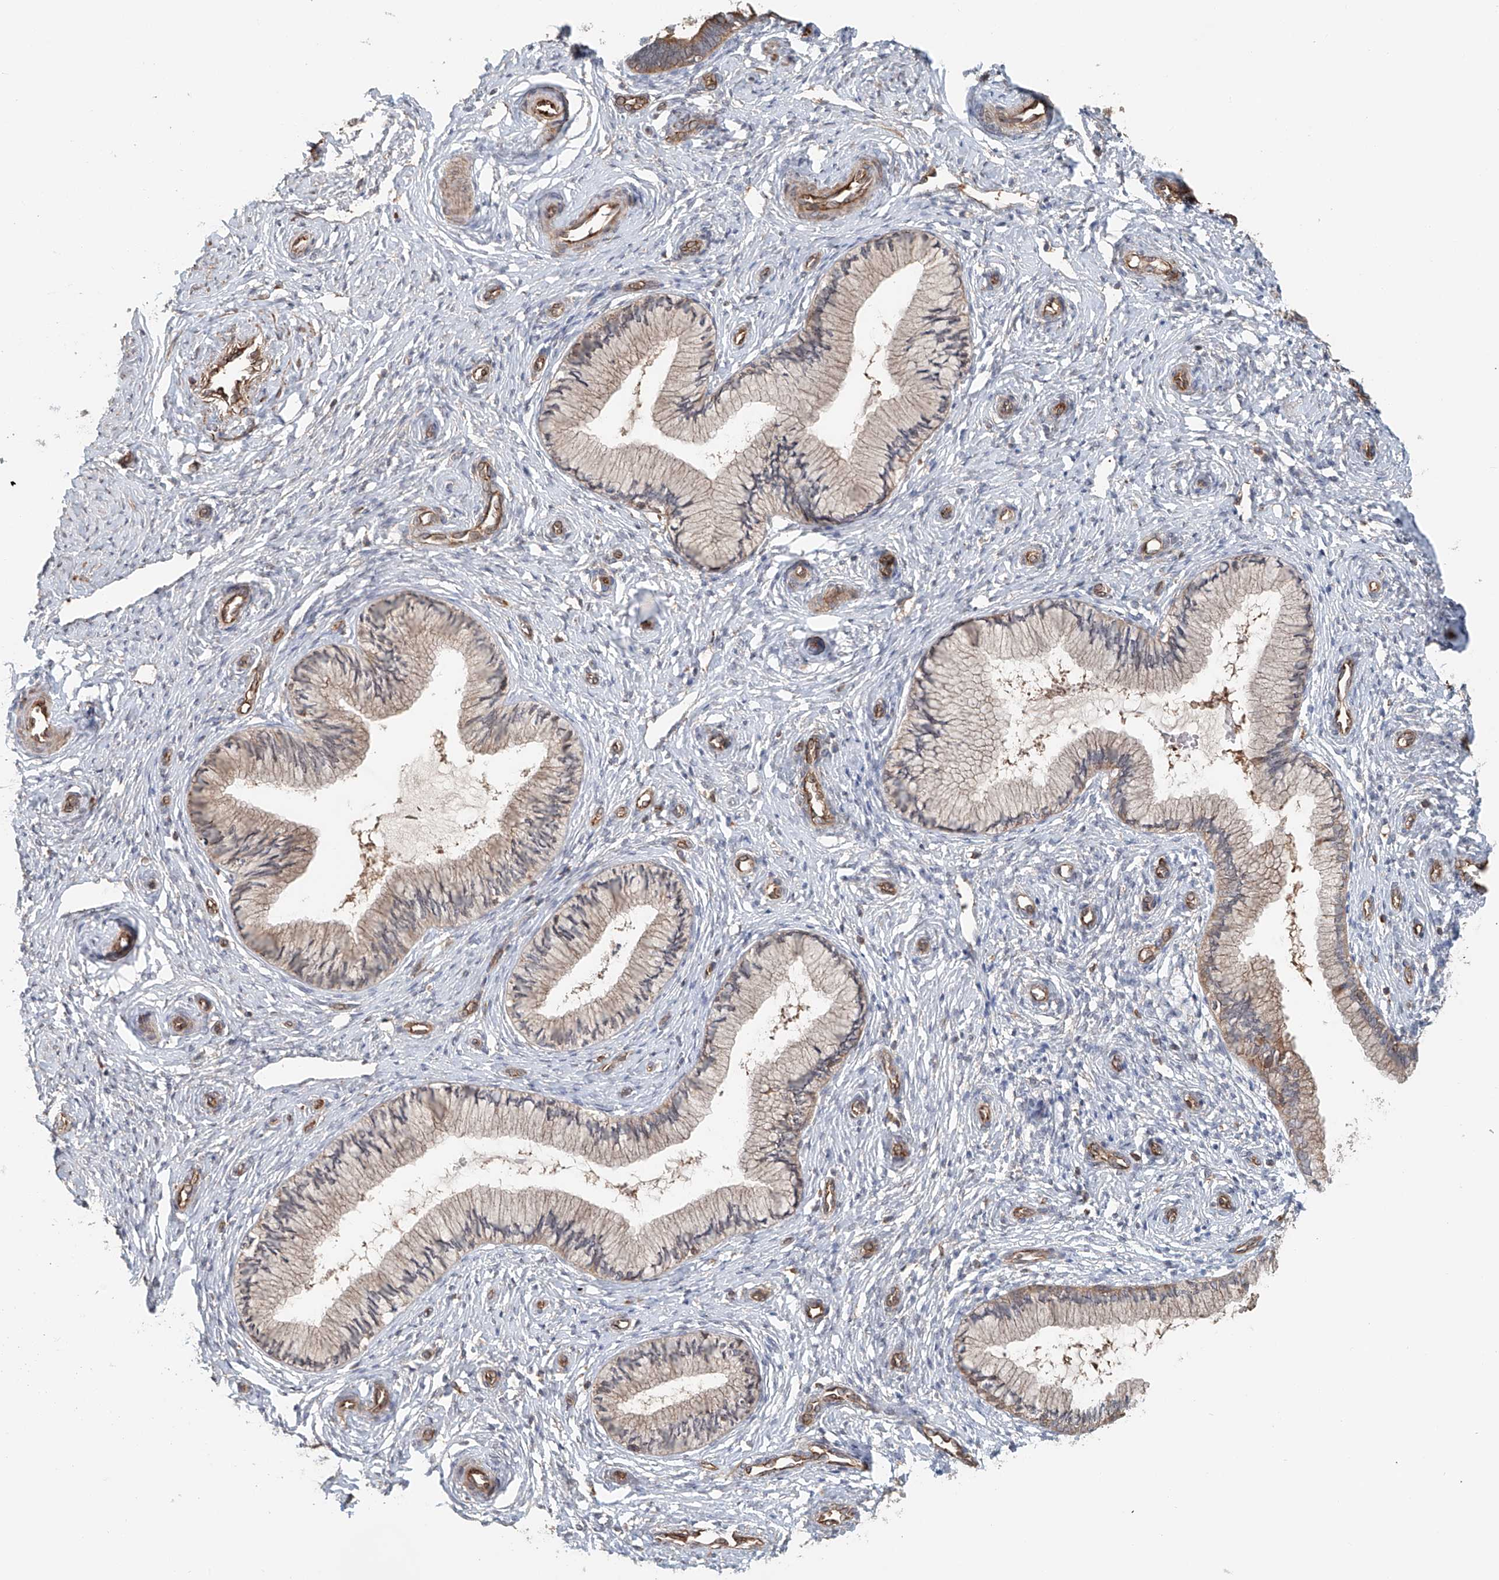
{"staining": {"intensity": "moderate", "quantity": "<25%", "location": "cytoplasmic/membranous"}, "tissue": "cervix", "cell_type": "Glandular cells", "image_type": "normal", "snomed": [{"axis": "morphology", "description": "Normal tissue, NOS"}, {"axis": "topography", "description": "Cervix"}], "caption": "Moderate cytoplasmic/membranous staining is present in about <25% of glandular cells in benign cervix. (Stains: DAB (3,3'-diaminobenzidine) in brown, nuclei in blue, Microscopy: brightfield microscopy at high magnification).", "gene": "FRYL", "patient": {"sex": "female", "age": 27}}